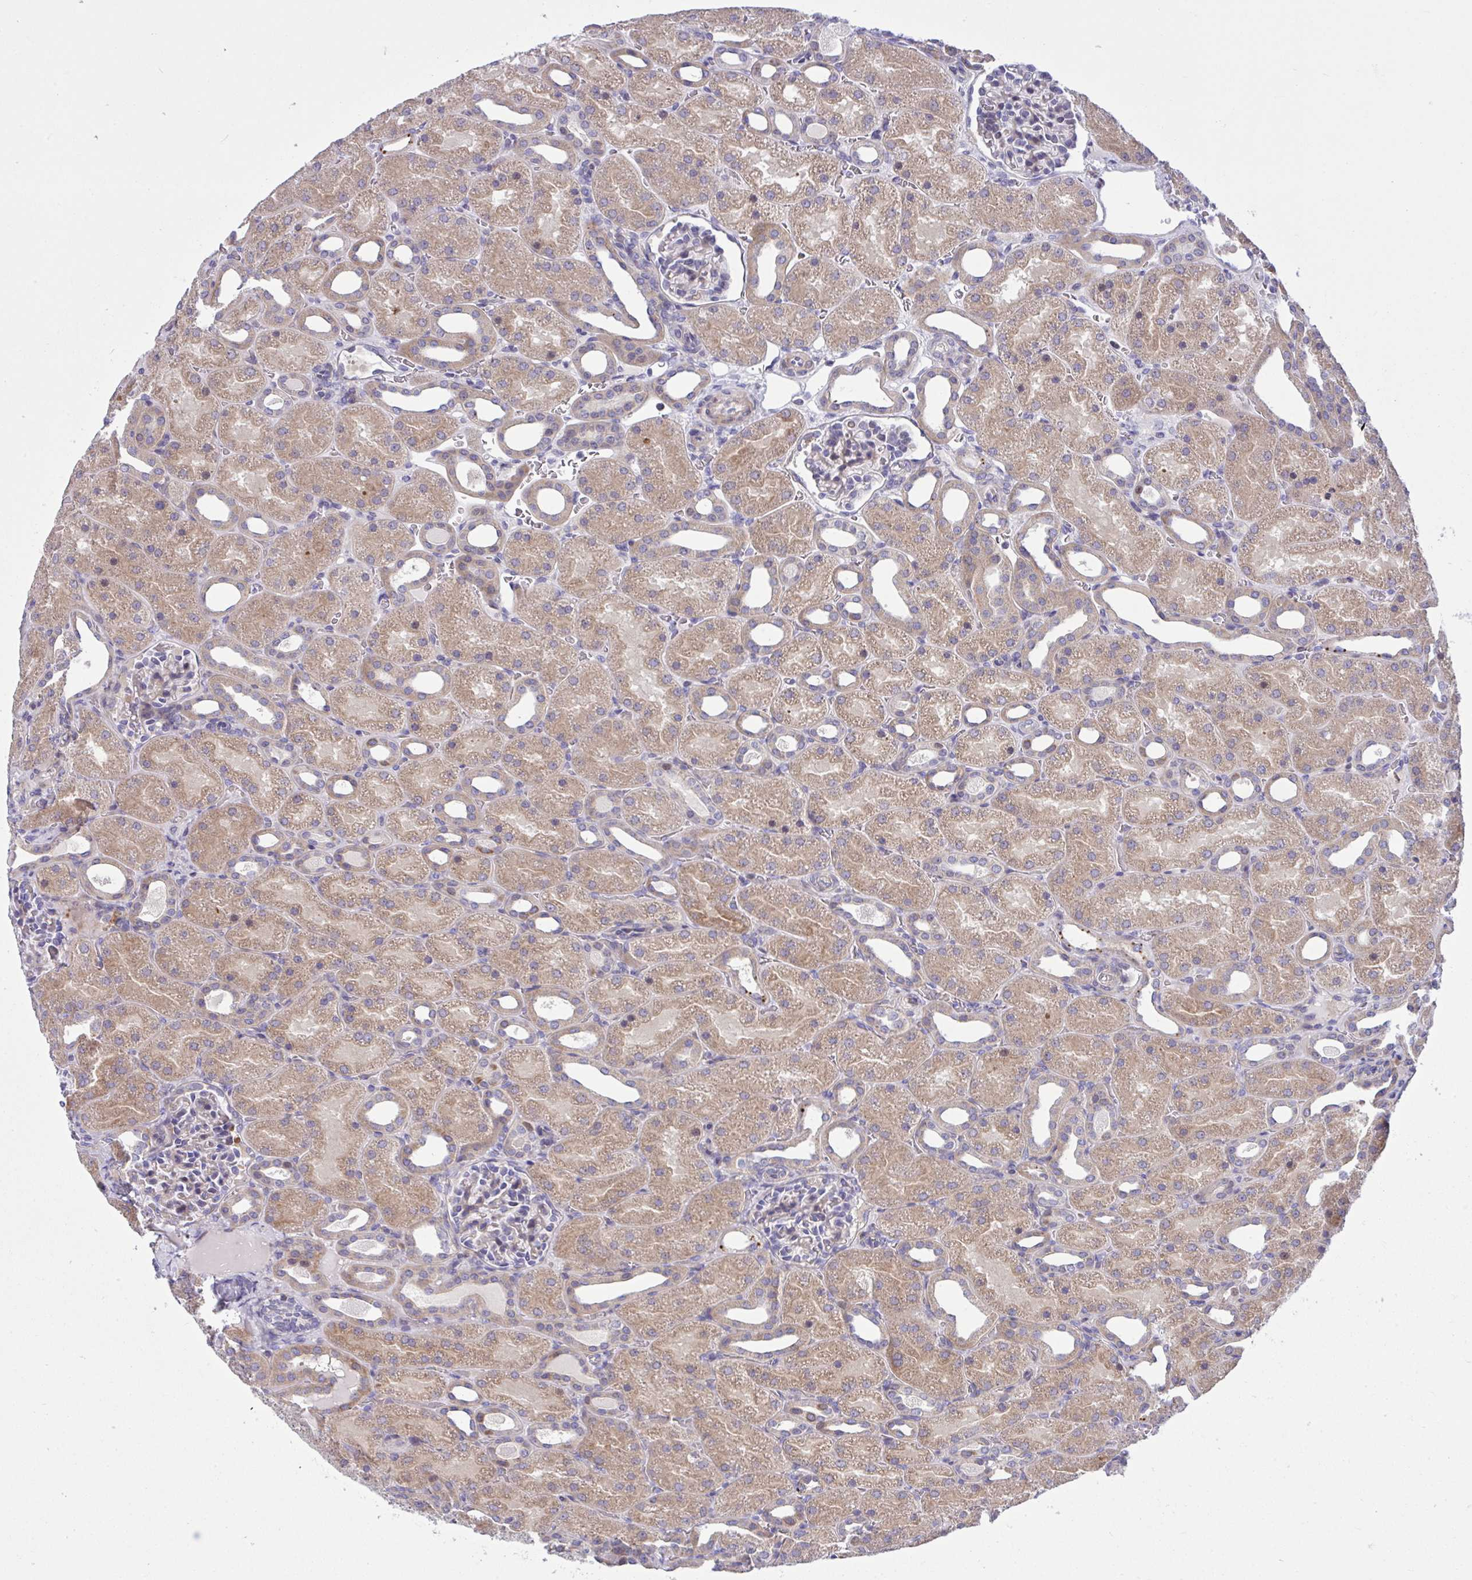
{"staining": {"intensity": "negative", "quantity": "none", "location": "none"}, "tissue": "kidney", "cell_type": "Cells in glomeruli", "image_type": "normal", "snomed": [{"axis": "morphology", "description": "Normal tissue, NOS"}, {"axis": "topography", "description": "Kidney"}], "caption": "Cells in glomeruli show no significant staining in benign kidney. (DAB IHC visualized using brightfield microscopy, high magnification).", "gene": "WDR97", "patient": {"sex": "male", "age": 2}}